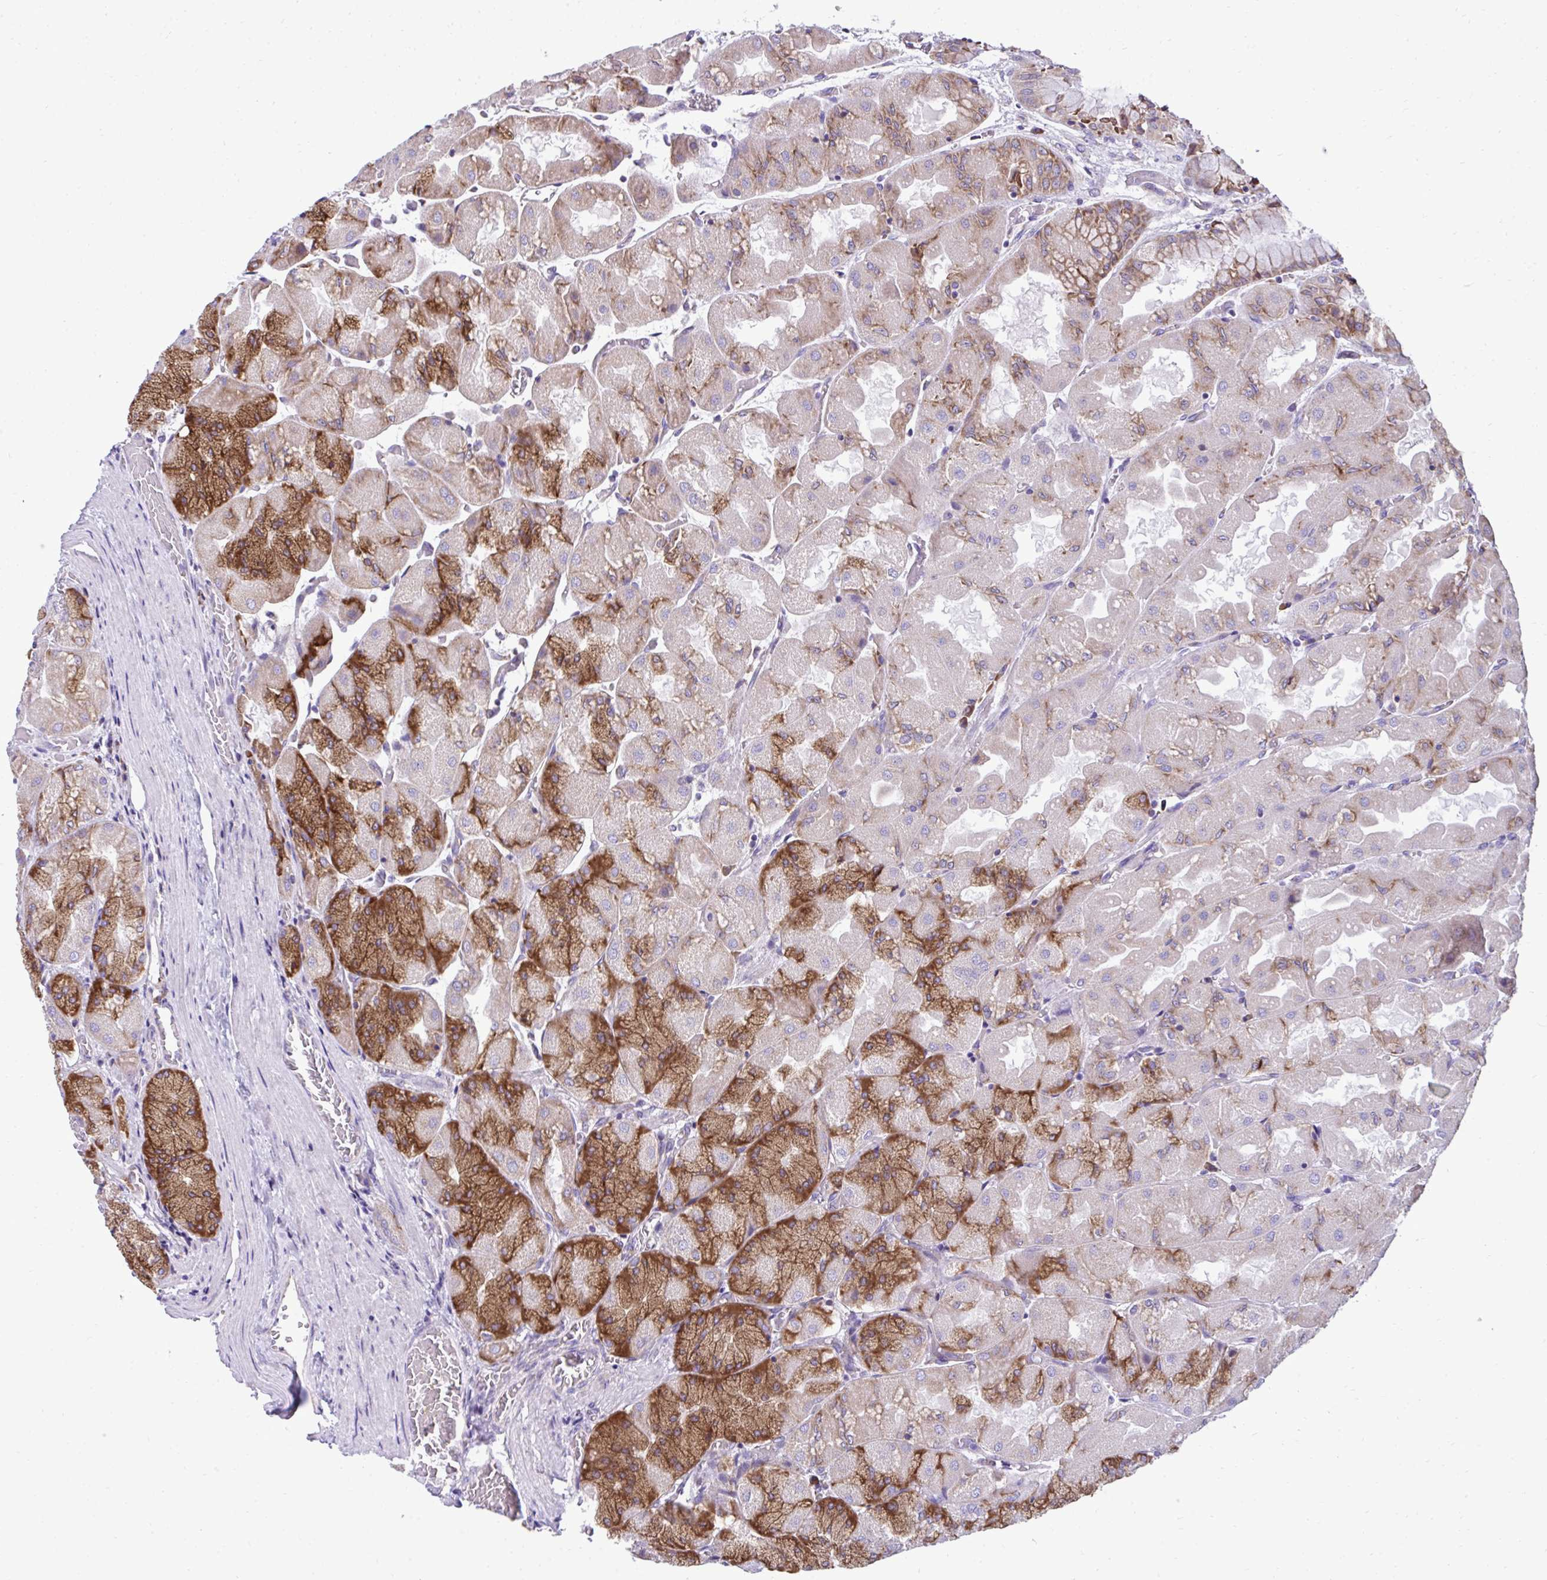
{"staining": {"intensity": "moderate", "quantity": "25%-75%", "location": "cytoplasmic/membranous"}, "tissue": "stomach", "cell_type": "Glandular cells", "image_type": "normal", "snomed": [{"axis": "morphology", "description": "Normal tissue, NOS"}, {"axis": "topography", "description": "Stomach"}], "caption": "High-magnification brightfield microscopy of benign stomach stained with DAB (3,3'-diaminobenzidine) (brown) and counterstained with hematoxylin (blue). glandular cells exhibit moderate cytoplasmic/membranous staining is present in approximately25%-75% of cells.", "gene": "RPL7", "patient": {"sex": "female", "age": 61}}